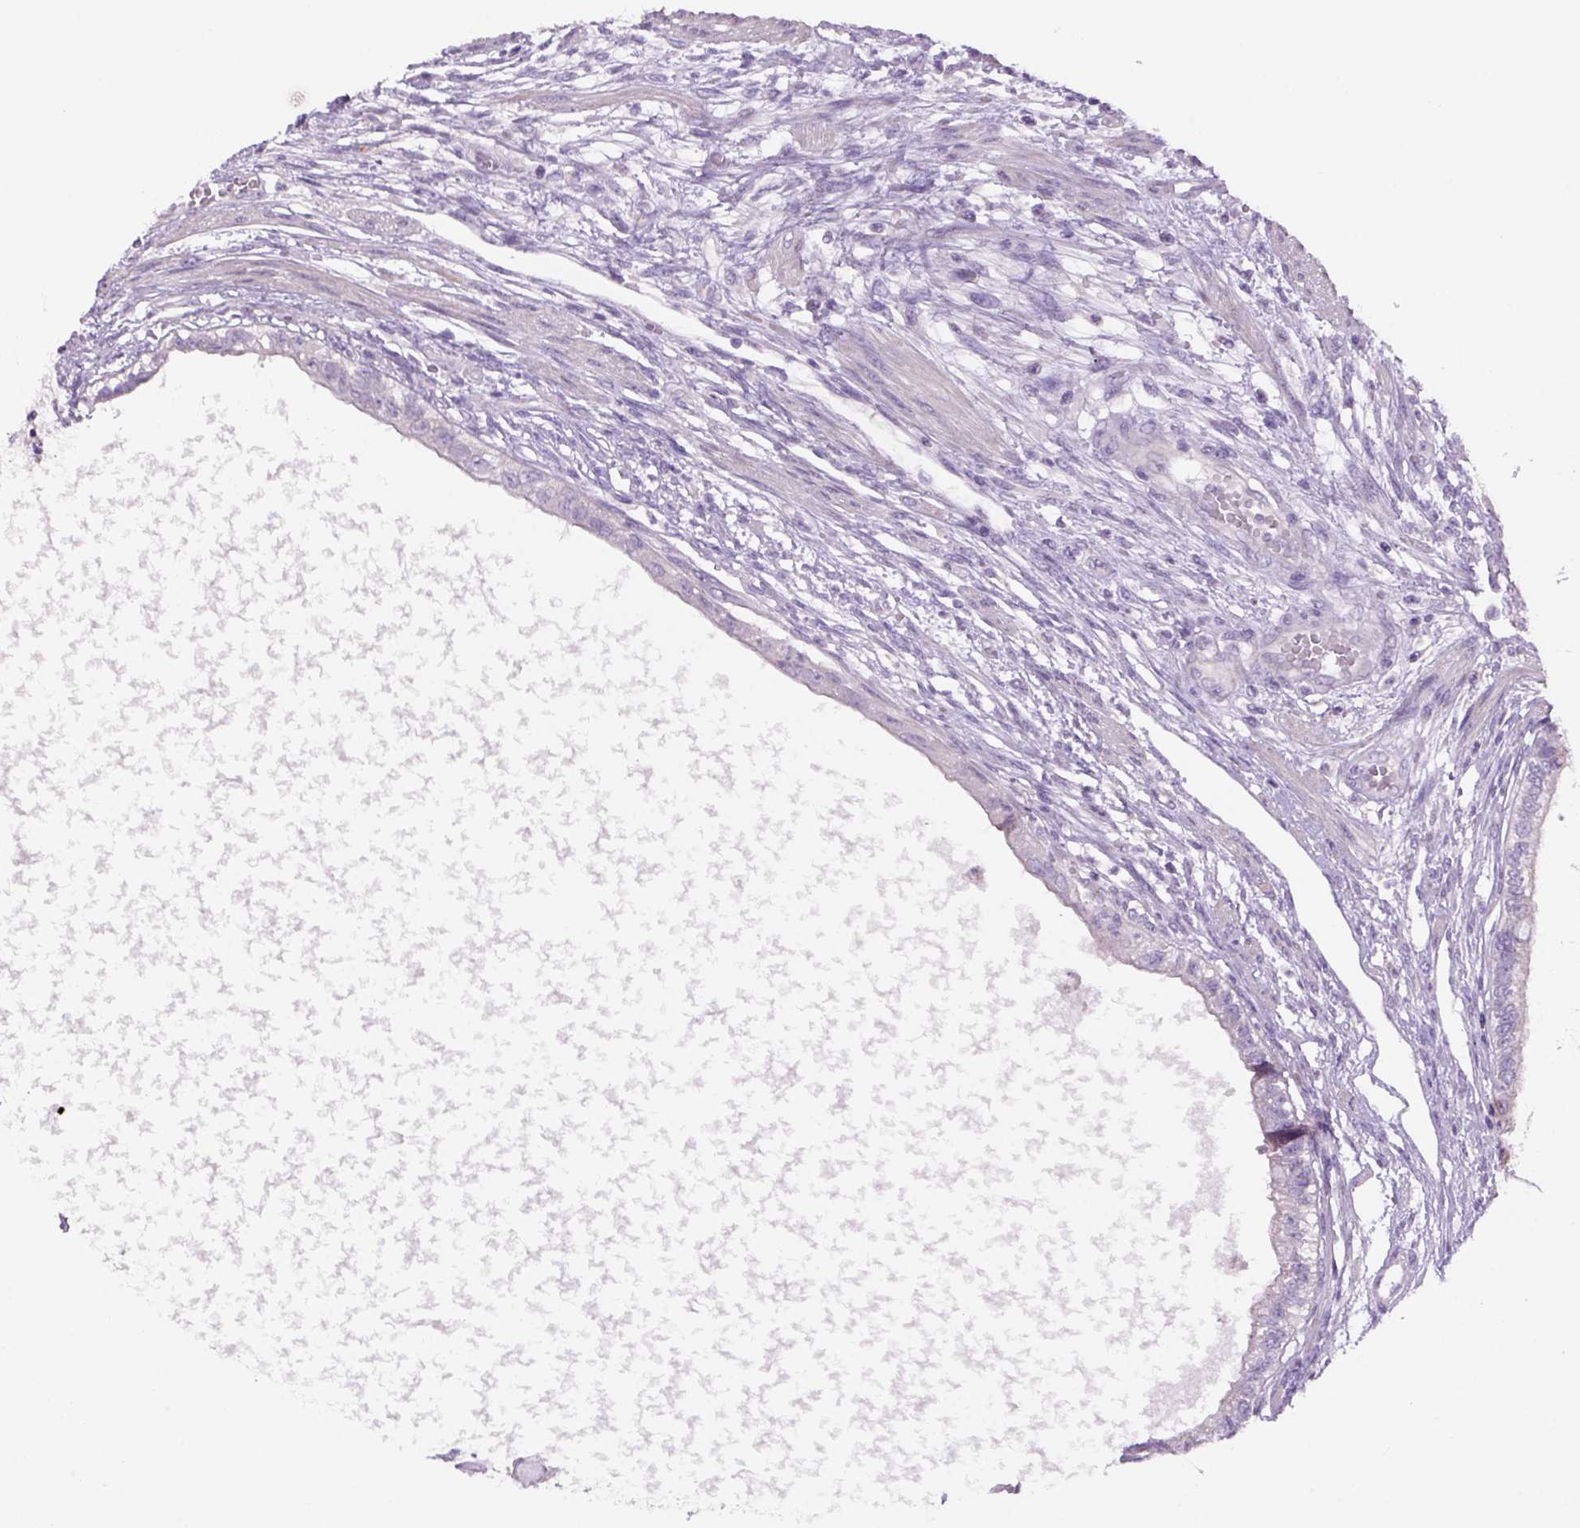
{"staining": {"intensity": "negative", "quantity": "none", "location": "none"}, "tissue": "testis cancer", "cell_type": "Tumor cells", "image_type": "cancer", "snomed": [{"axis": "morphology", "description": "Carcinoma, Embryonal, NOS"}, {"axis": "topography", "description": "Testis"}], "caption": "This is an IHC micrograph of human testis cancer. There is no positivity in tumor cells.", "gene": "ADGRV1", "patient": {"sex": "male", "age": 26}}